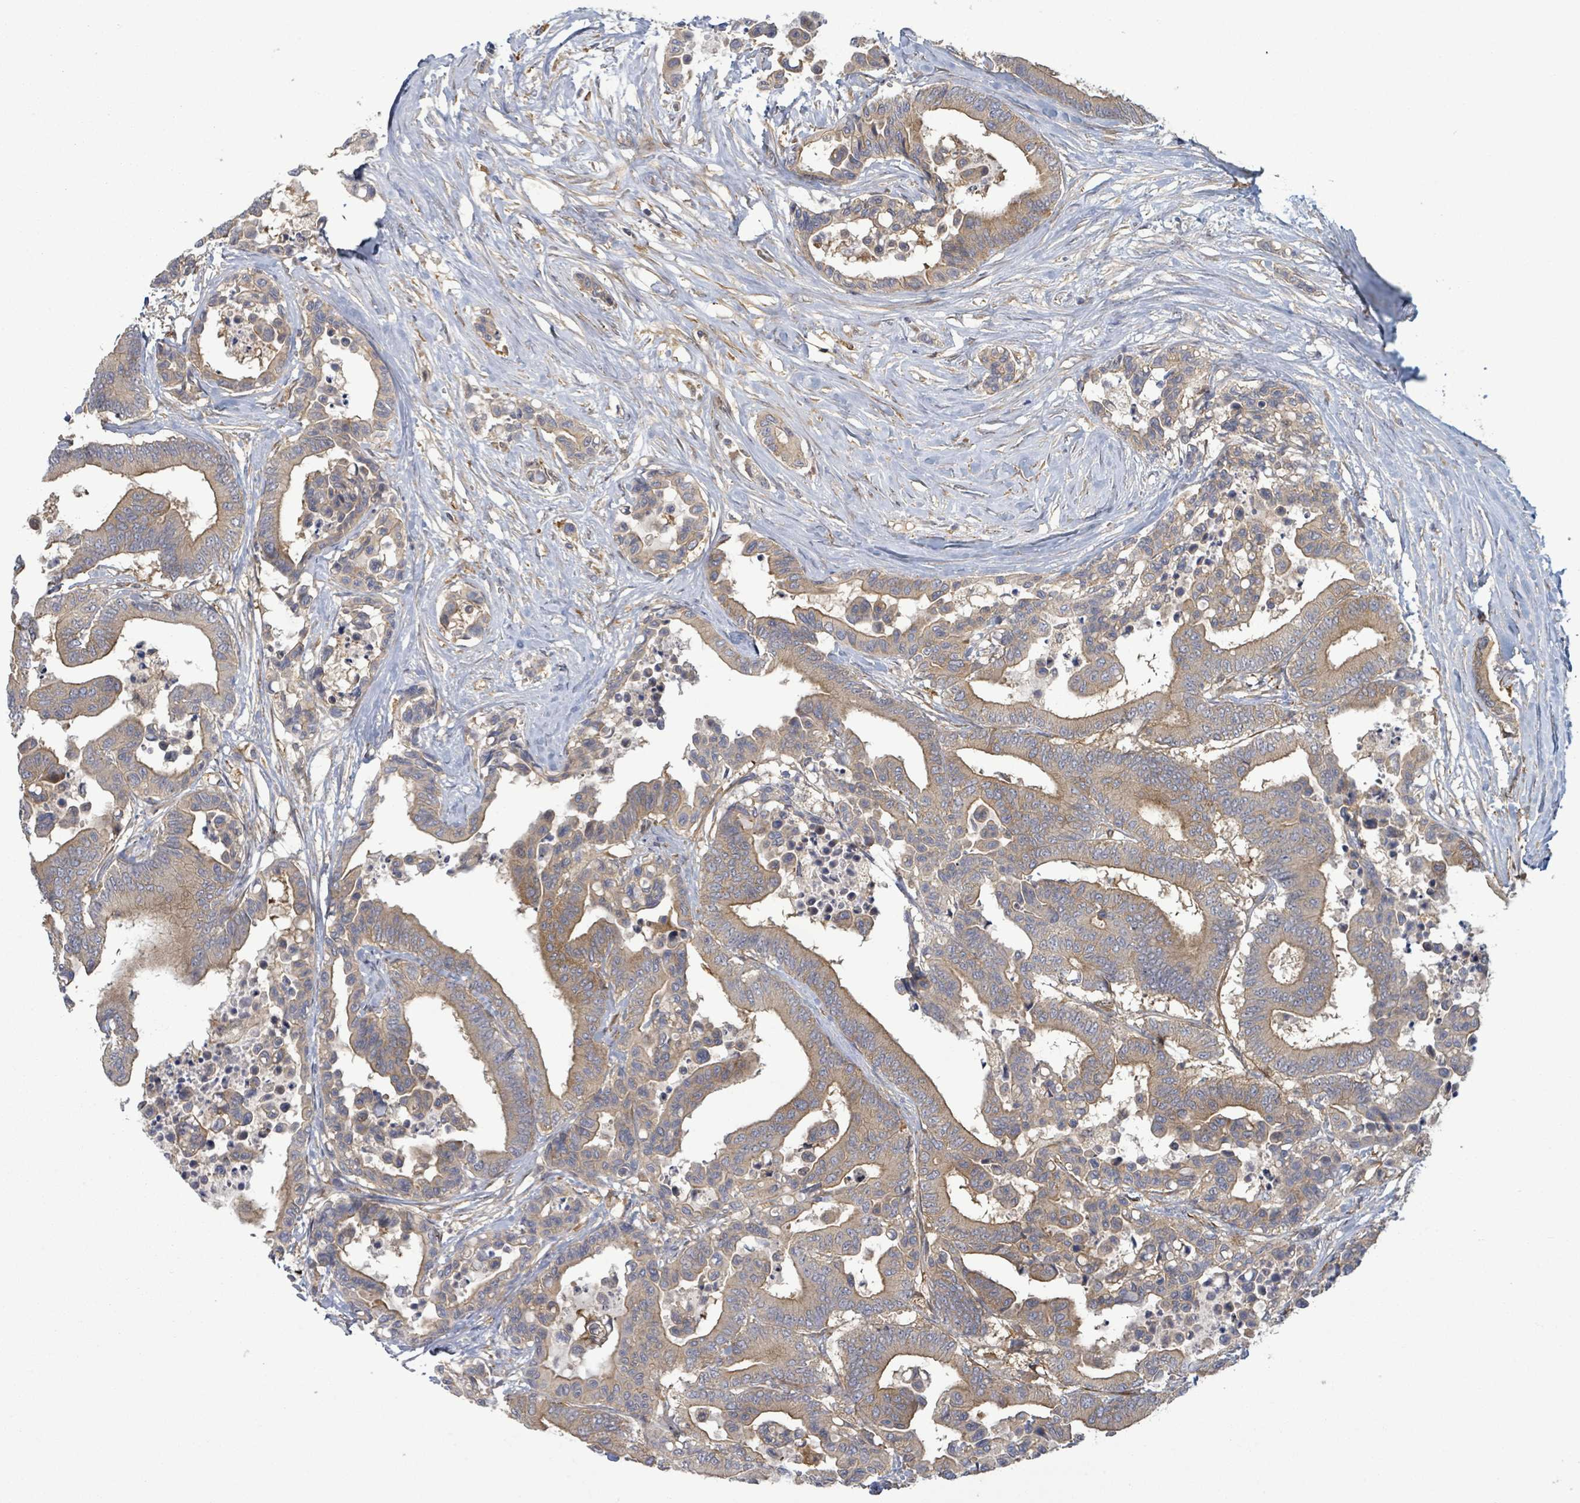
{"staining": {"intensity": "weak", "quantity": "25%-75%", "location": "cytoplasmic/membranous"}, "tissue": "colorectal cancer", "cell_type": "Tumor cells", "image_type": "cancer", "snomed": [{"axis": "morphology", "description": "Normal tissue, NOS"}, {"axis": "morphology", "description": "Adenocarcinoma, NOS"}, {"axis": "topography", "description": "Colon"}], "caption": "Immunohistochemistry (DAB) staining of colorectal cancer (adenocarcinoma) displays weak cytoplasmic/membranous protein staining in approximately 25%-75% of tumor cells. Nuclei are stained in blue.", "gene": "MAP3K6", "patient": {"sex": "male", "age": 82}}